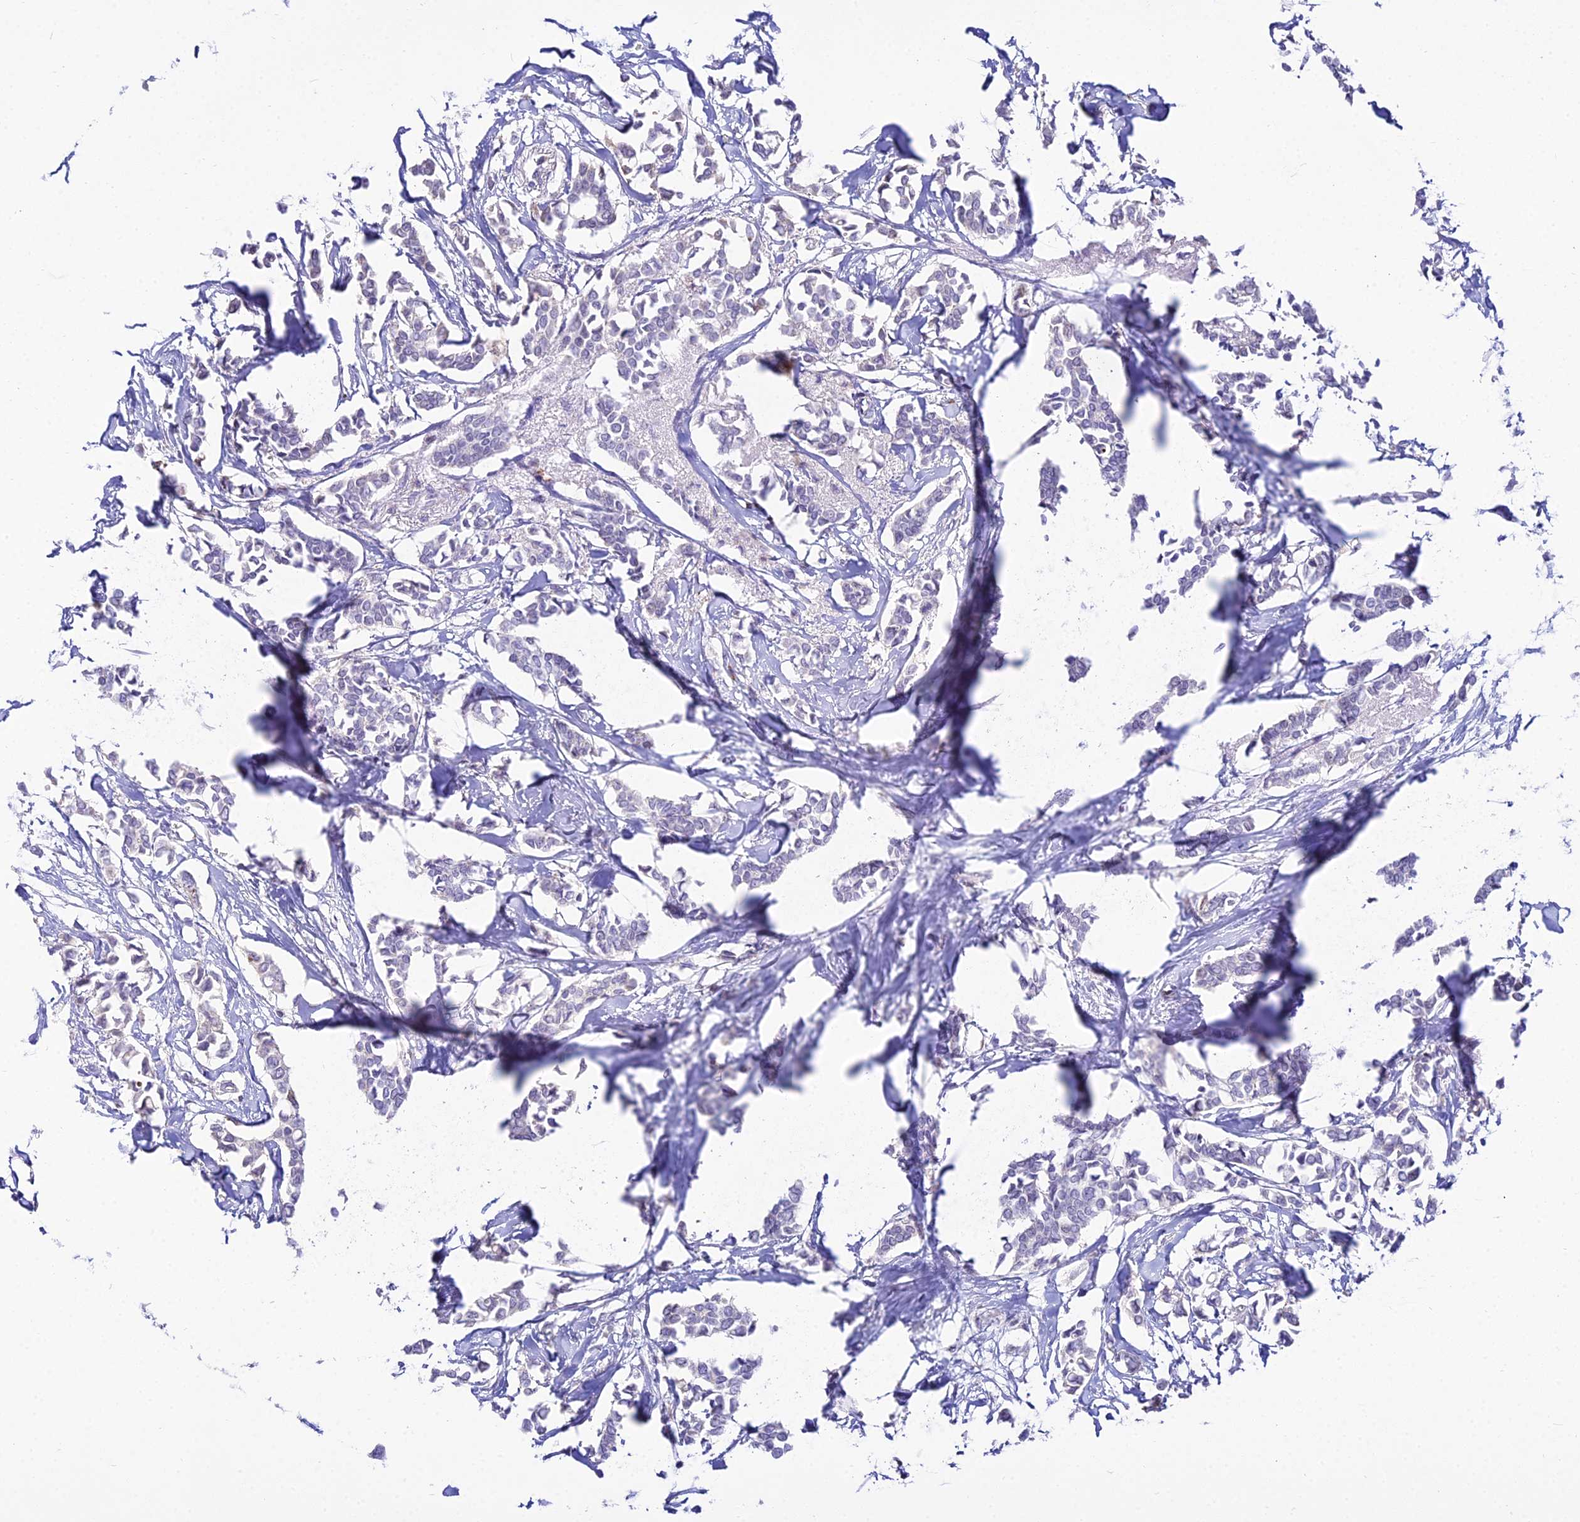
{"staining": {"intensity": "negative", "quantity": "none", "location": "none"}, "tissue": "breast cancer", "cell_type": "Tumor cells", "image_type": "cancer", "snomed": [{"axis": "morphology", "description": "Duct carcinoma"}, {"axis": "topography", "description": "Breast"}], "caption": "Immunohistochemistry of human intraductal carcinoma (breast) demonstrates no positivity in tumor cells. Nuclei are stained in blue.", "gene": "C6orf163", "patient": {"sex": "female", "age": 41}}